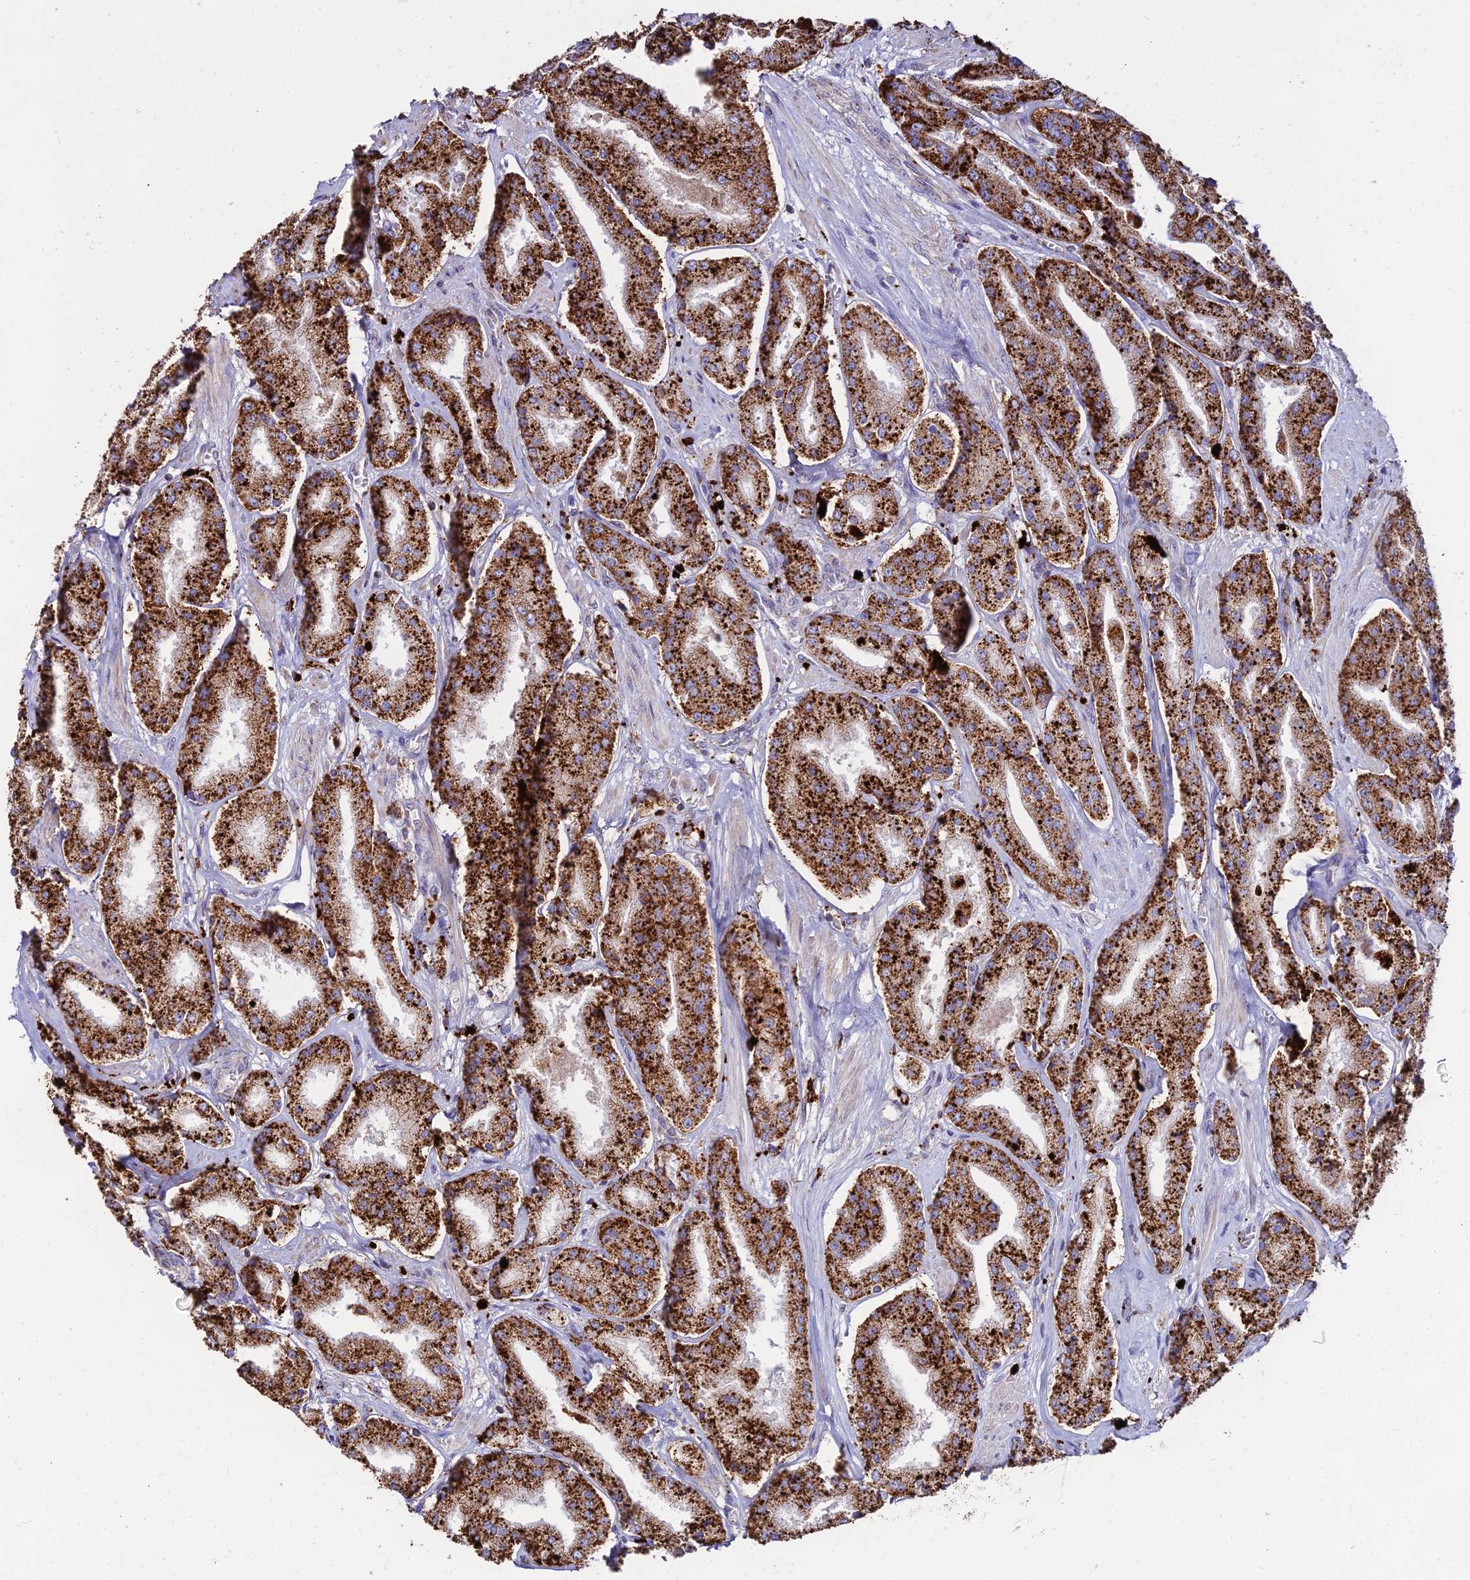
{"staining": {"intensity": "strong", "quantity": ">75%", "location": "cytoplasmic/membranous"}, "tissue": "prostate cancer", "cell_type": "Tumor cells", "image_type": "cancer", "snomed": [{"axis": "morphology", "description": "Adenocarcinoma, High grade"}, {"axis": "topography", "description": "Prostate"}], "caption": "A micrograph of prostate high-grade adenocarcinoma stained for a protein demonstrates strong cytoplasmic/membranous brown staining in tumor cells.", "gene": "PNLIPRP3", "patient": {"sex": "male", "age": 63}}